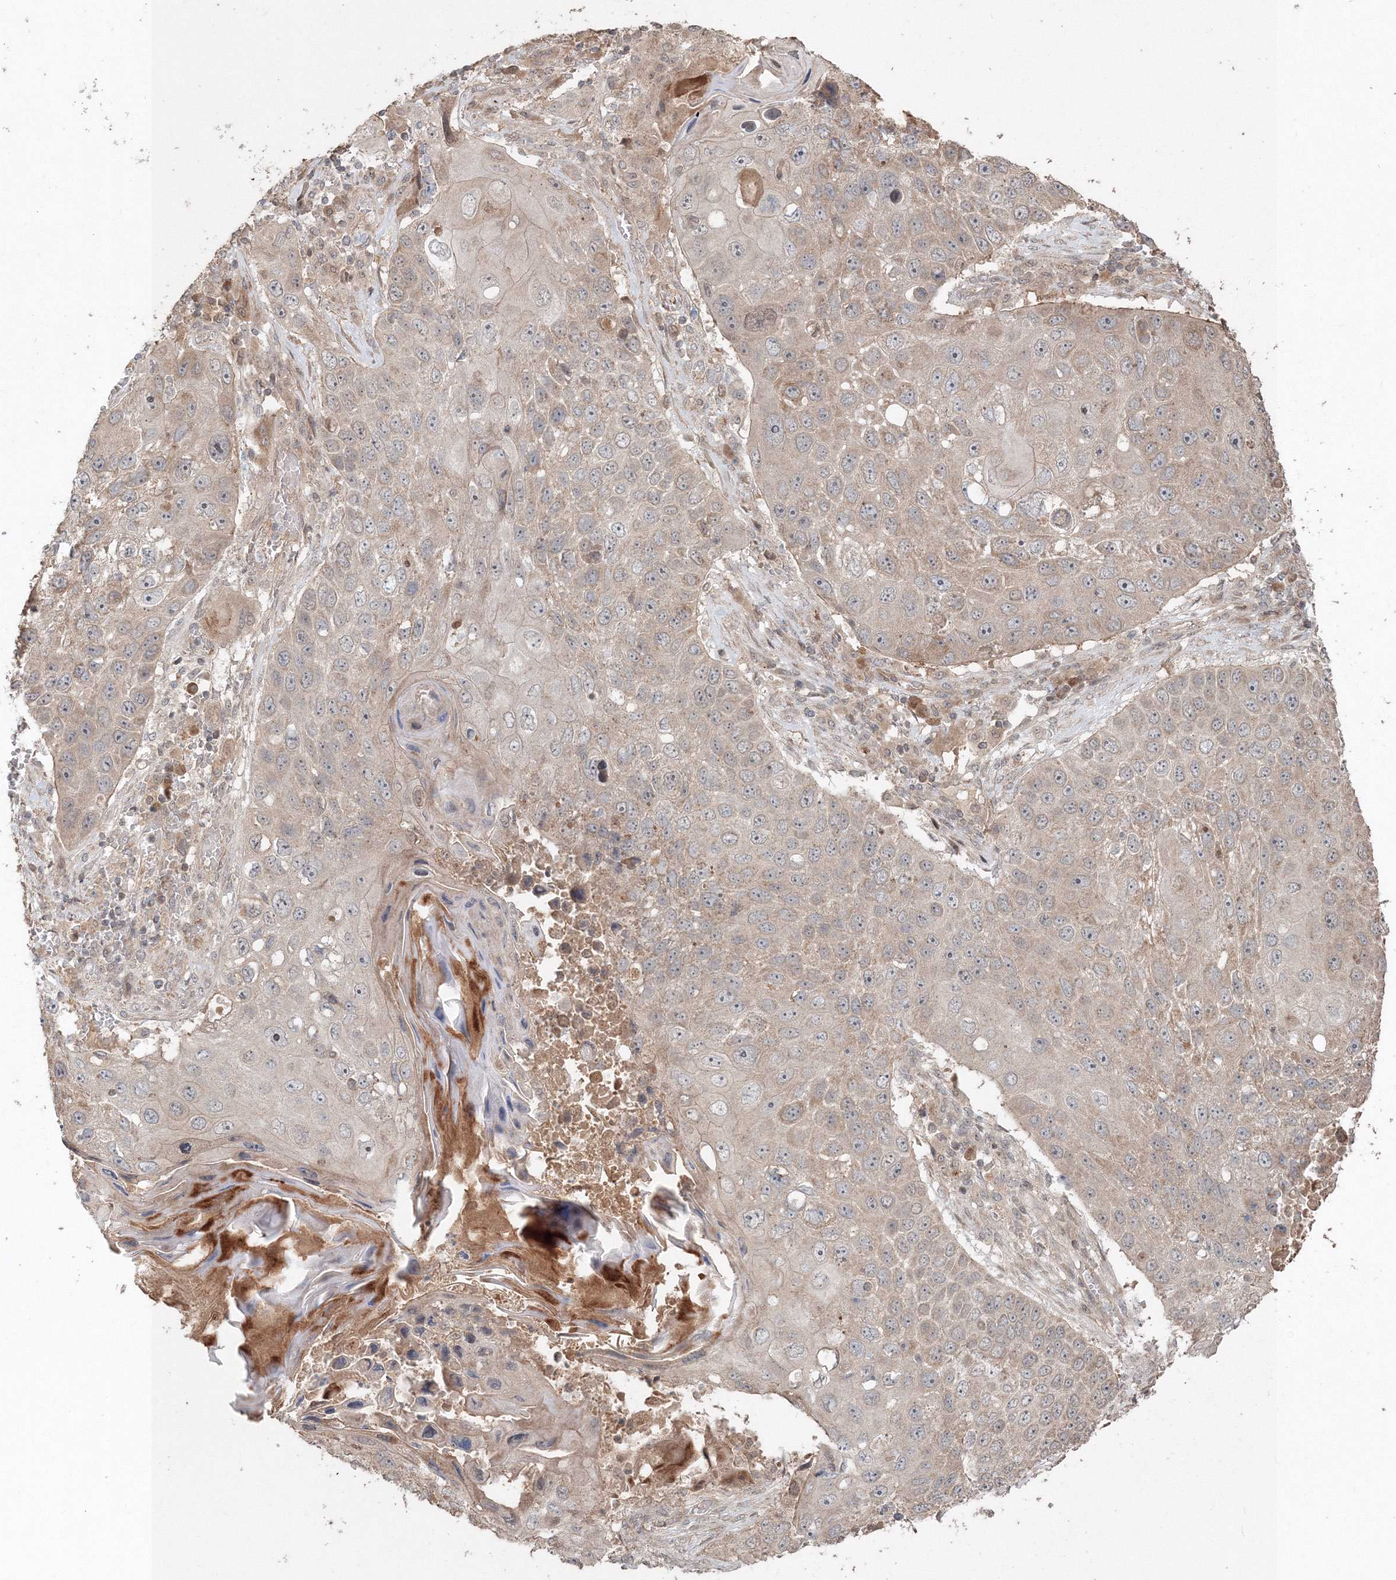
{"staining": {"intensity": "weak", "quantity": "<25%", "location": "cytoplasmic/membranous"}, "tissue": "lung cancer", "cell_type": "Tumor cells", "image_type": "cancer", "snomed": [{"axis": "morphology", "description": "Squamous cell carcinoma, NOS"}, {"axis": "topography", "description": "Lung"}], "caption": "Tumor cells show no significant protein positivity in lung squamous cell carcinoma.", "gene": "ANAPC16", "patient": {"sex": "male", "age": 61}}